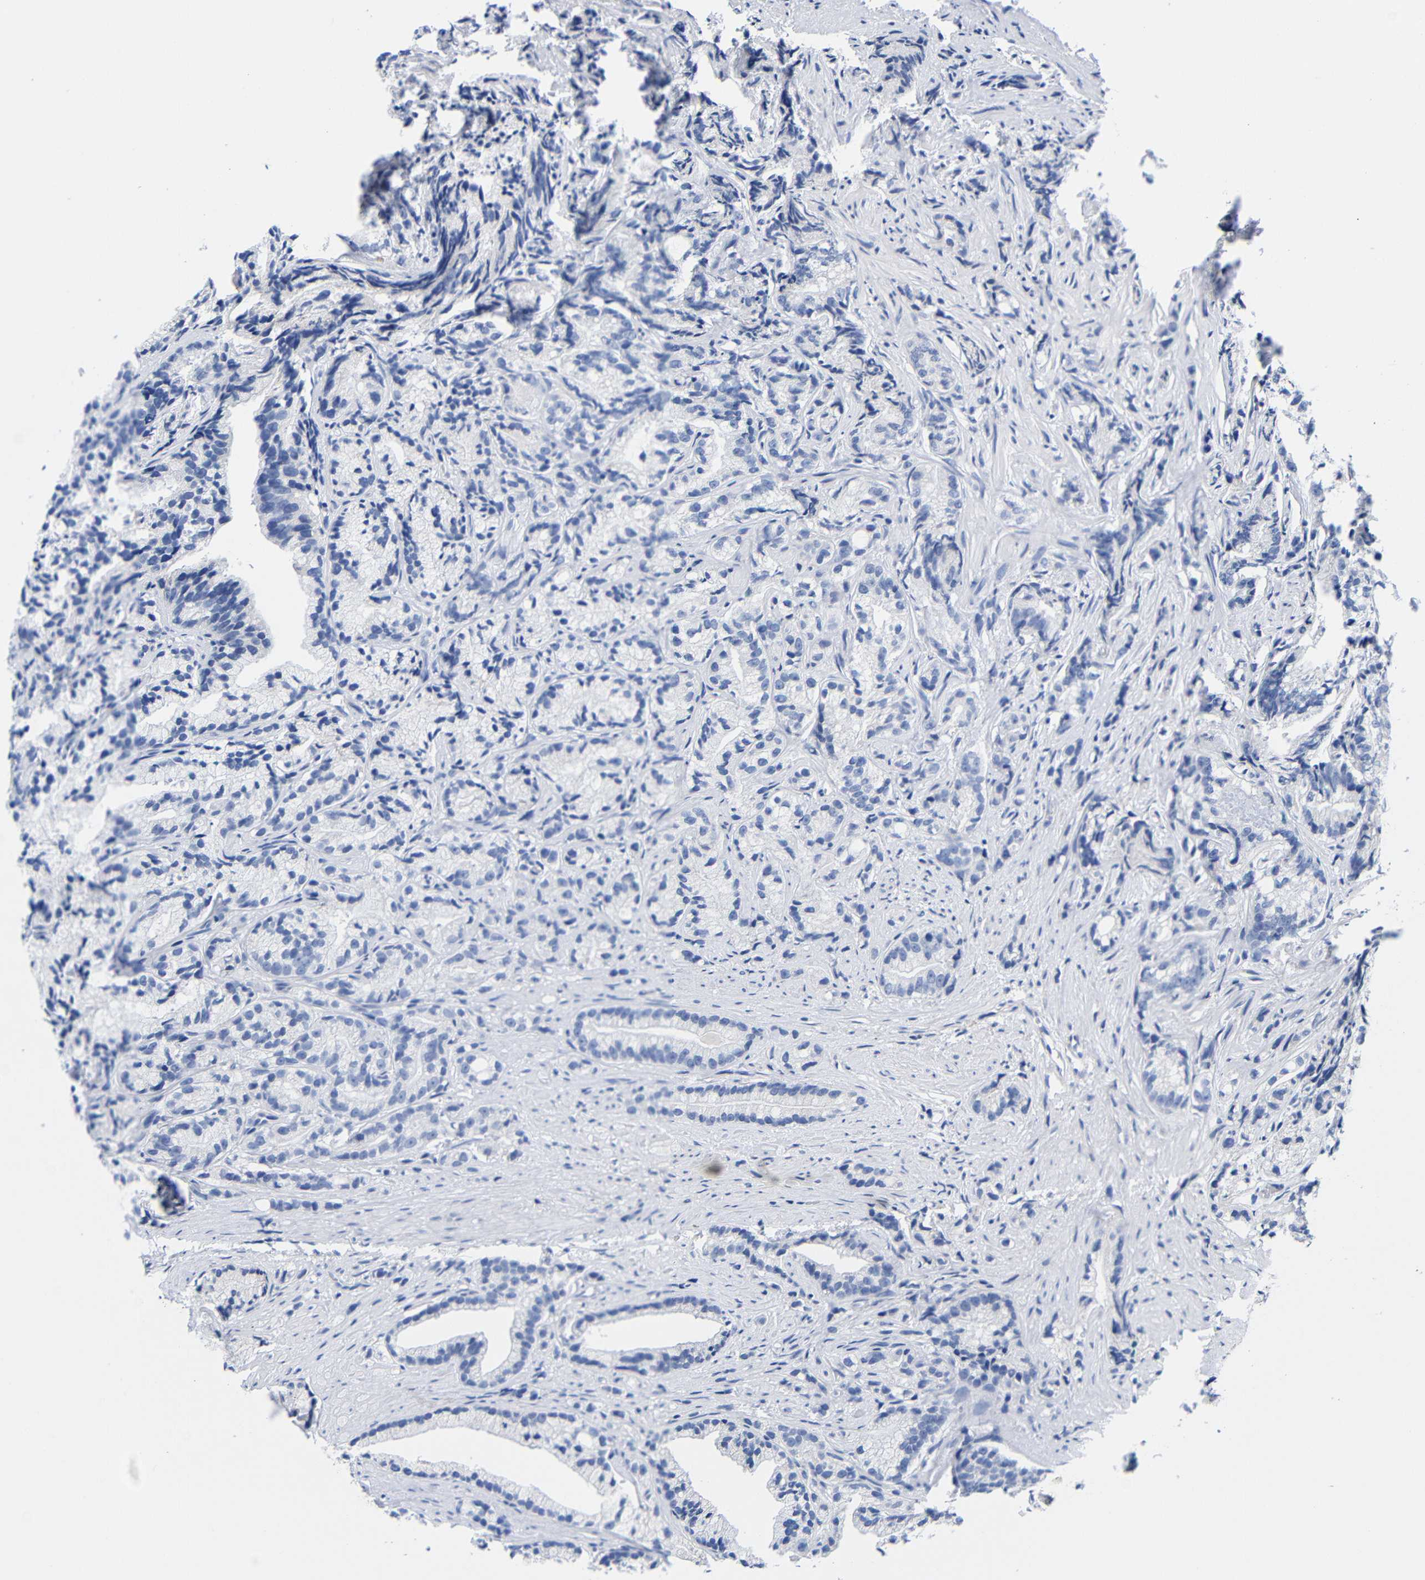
{"staining": {"intensity": "negative", "quantity": "none", "location": "none"}, "tissue": "prostate cancer", "cell_type": "Tumor cells", "image_type": "cancer", "snomed": [{"axis": "morphology", "description": "Adenocarcinoma, Low grade"}, {"axis": "topography", "description": "Prostate"}], "caption": "Immunohistochemistry micrograph of neoplastic tissue: human prostate adenocarcinoma (low-grade) stained with DAB reveals no significant protein staining in tumor cells.", "gene": "CLEC4G", "patient": {"sex": "male", "age": 89}}